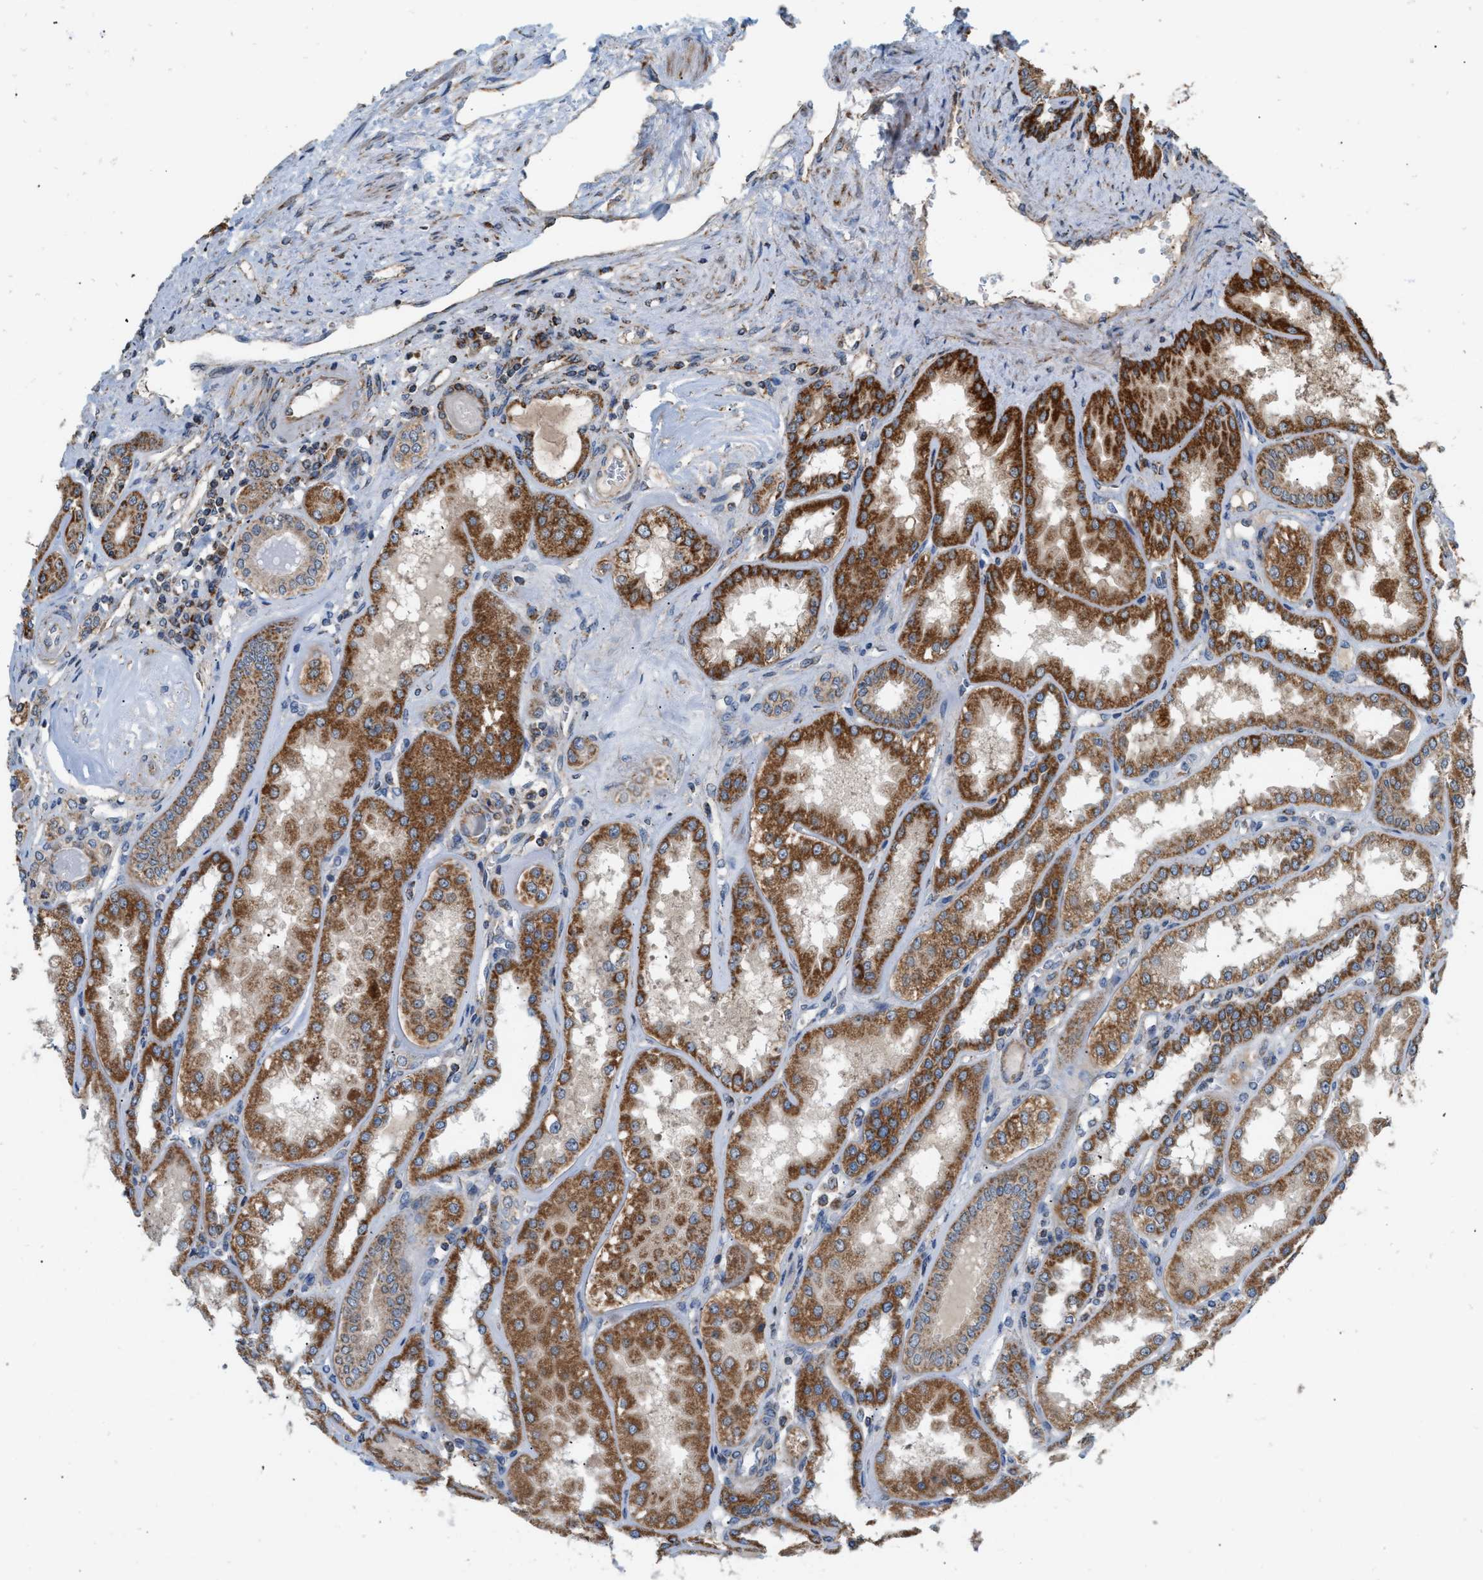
{"staining": {"intensity": "moderate", "quantity": "25%-75%", "location": "cytoplasmic/membranous"}, "tissue": "kidney", "cell_type": "Cells in glomeruli", "image_type": "normal", "snomed": [{"axis": "morphology", "description": "Normal tissue, NOS"}, {"axis": "topography", "description": "Kidney"}], "caption": "Protein expression analysis of benign human kidney reveals moderate cytoplasmic/membranous expression in about 25%-75% of cells in glomeruli. (Stains: DAB in brown, nuclei in blue, Microscopy: brightfield microscopy at high magnification).", "gene": "SGSM2", "patient": {"sex": "female", "age": 56}}